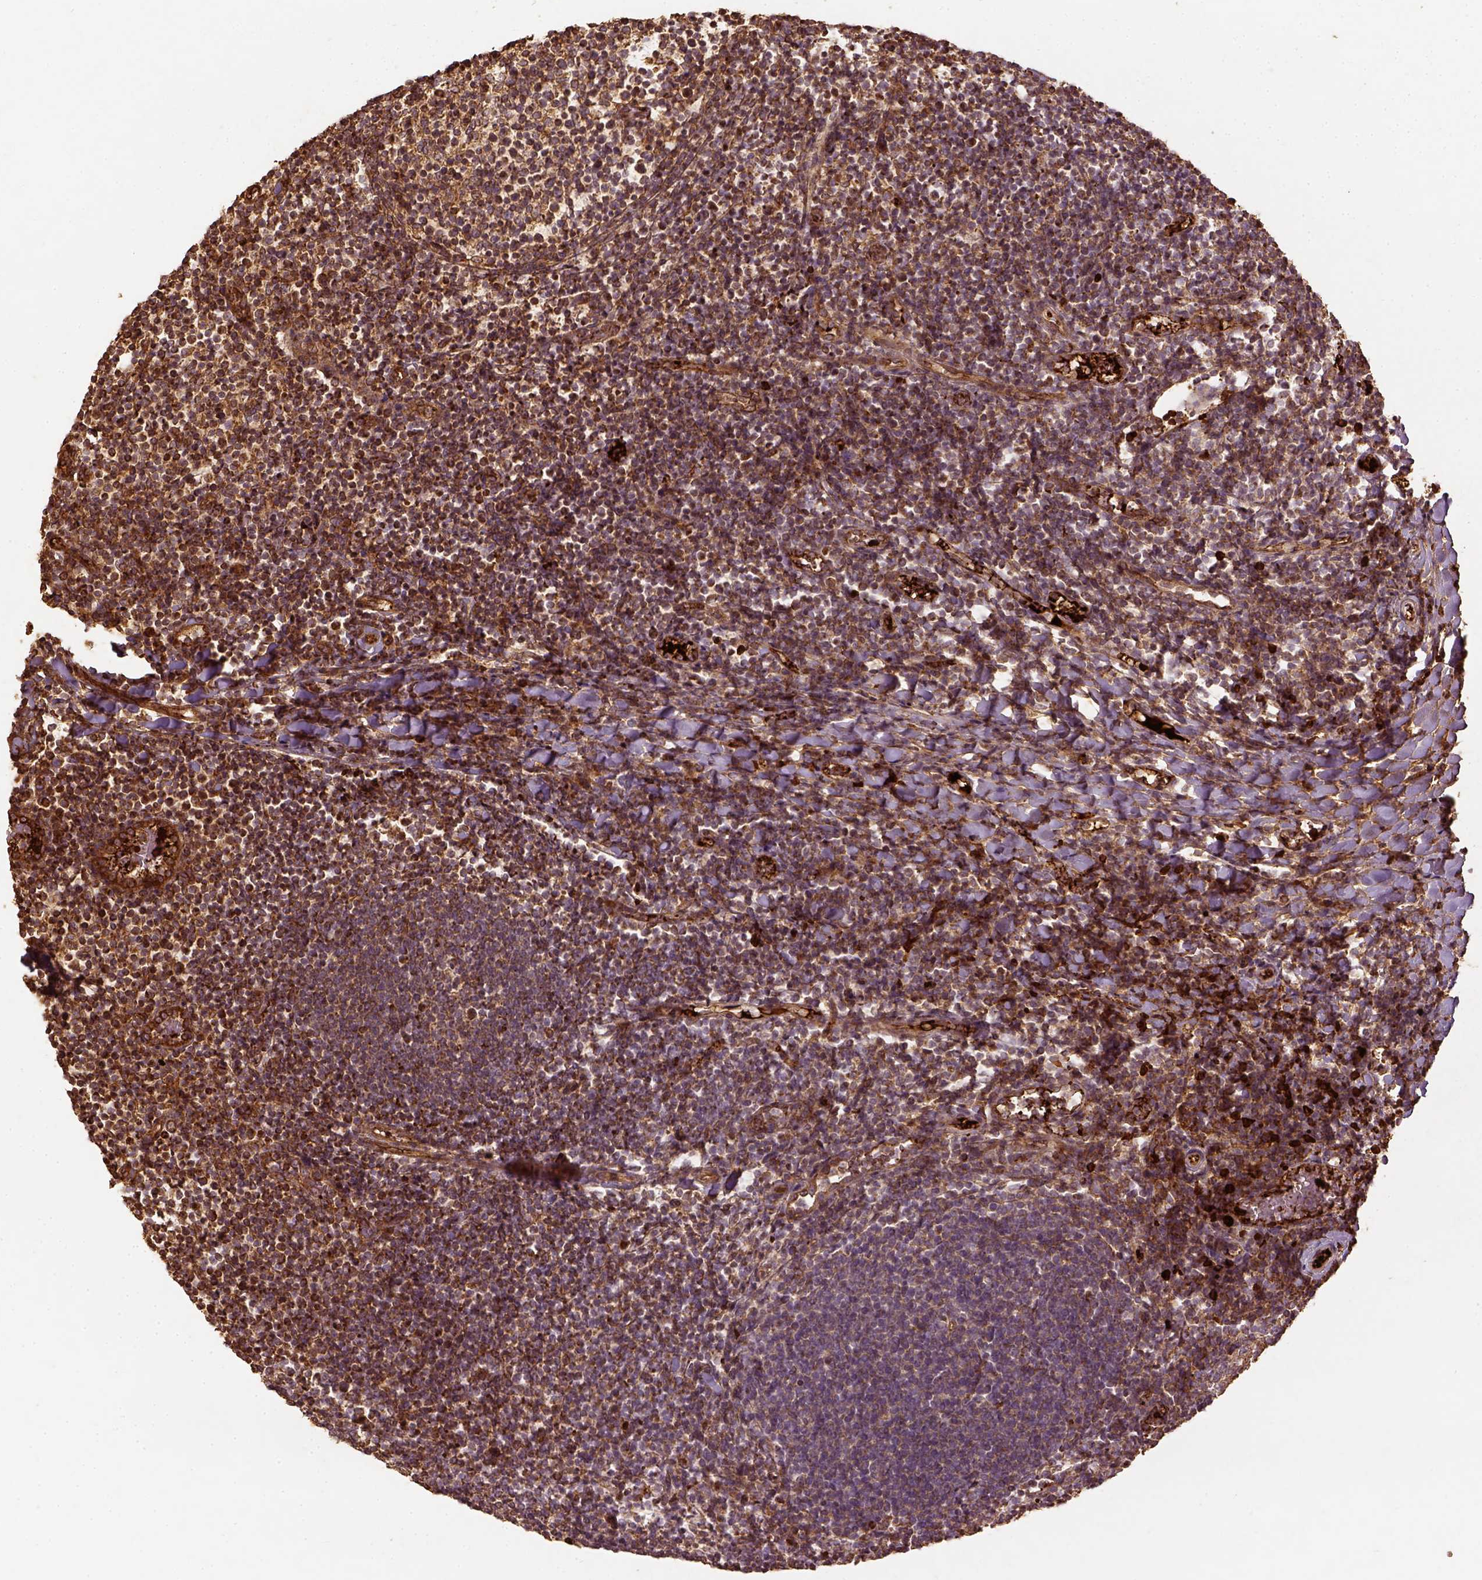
{"staining": {"intensity": "strong", "quantity": "25%-75%", "location": "cytoplasmic/membranous"}, "tissue": "tonsil", "cell_type": "Germinal center cells", "image_type": "normal", "snomed": [{"axis": "morphology", "description": "Normal tissue, NOS"}, {"axis": "topography", "description": "Tonsil"}], "caption": "Protein expression analysis of normal human tonsil reveals strong cytoplasmic/membranous staining in approximately 25%-75% of germinal center cells.", "gene": "VEGFA", "patient": {"sex": "female", "age": 10}}